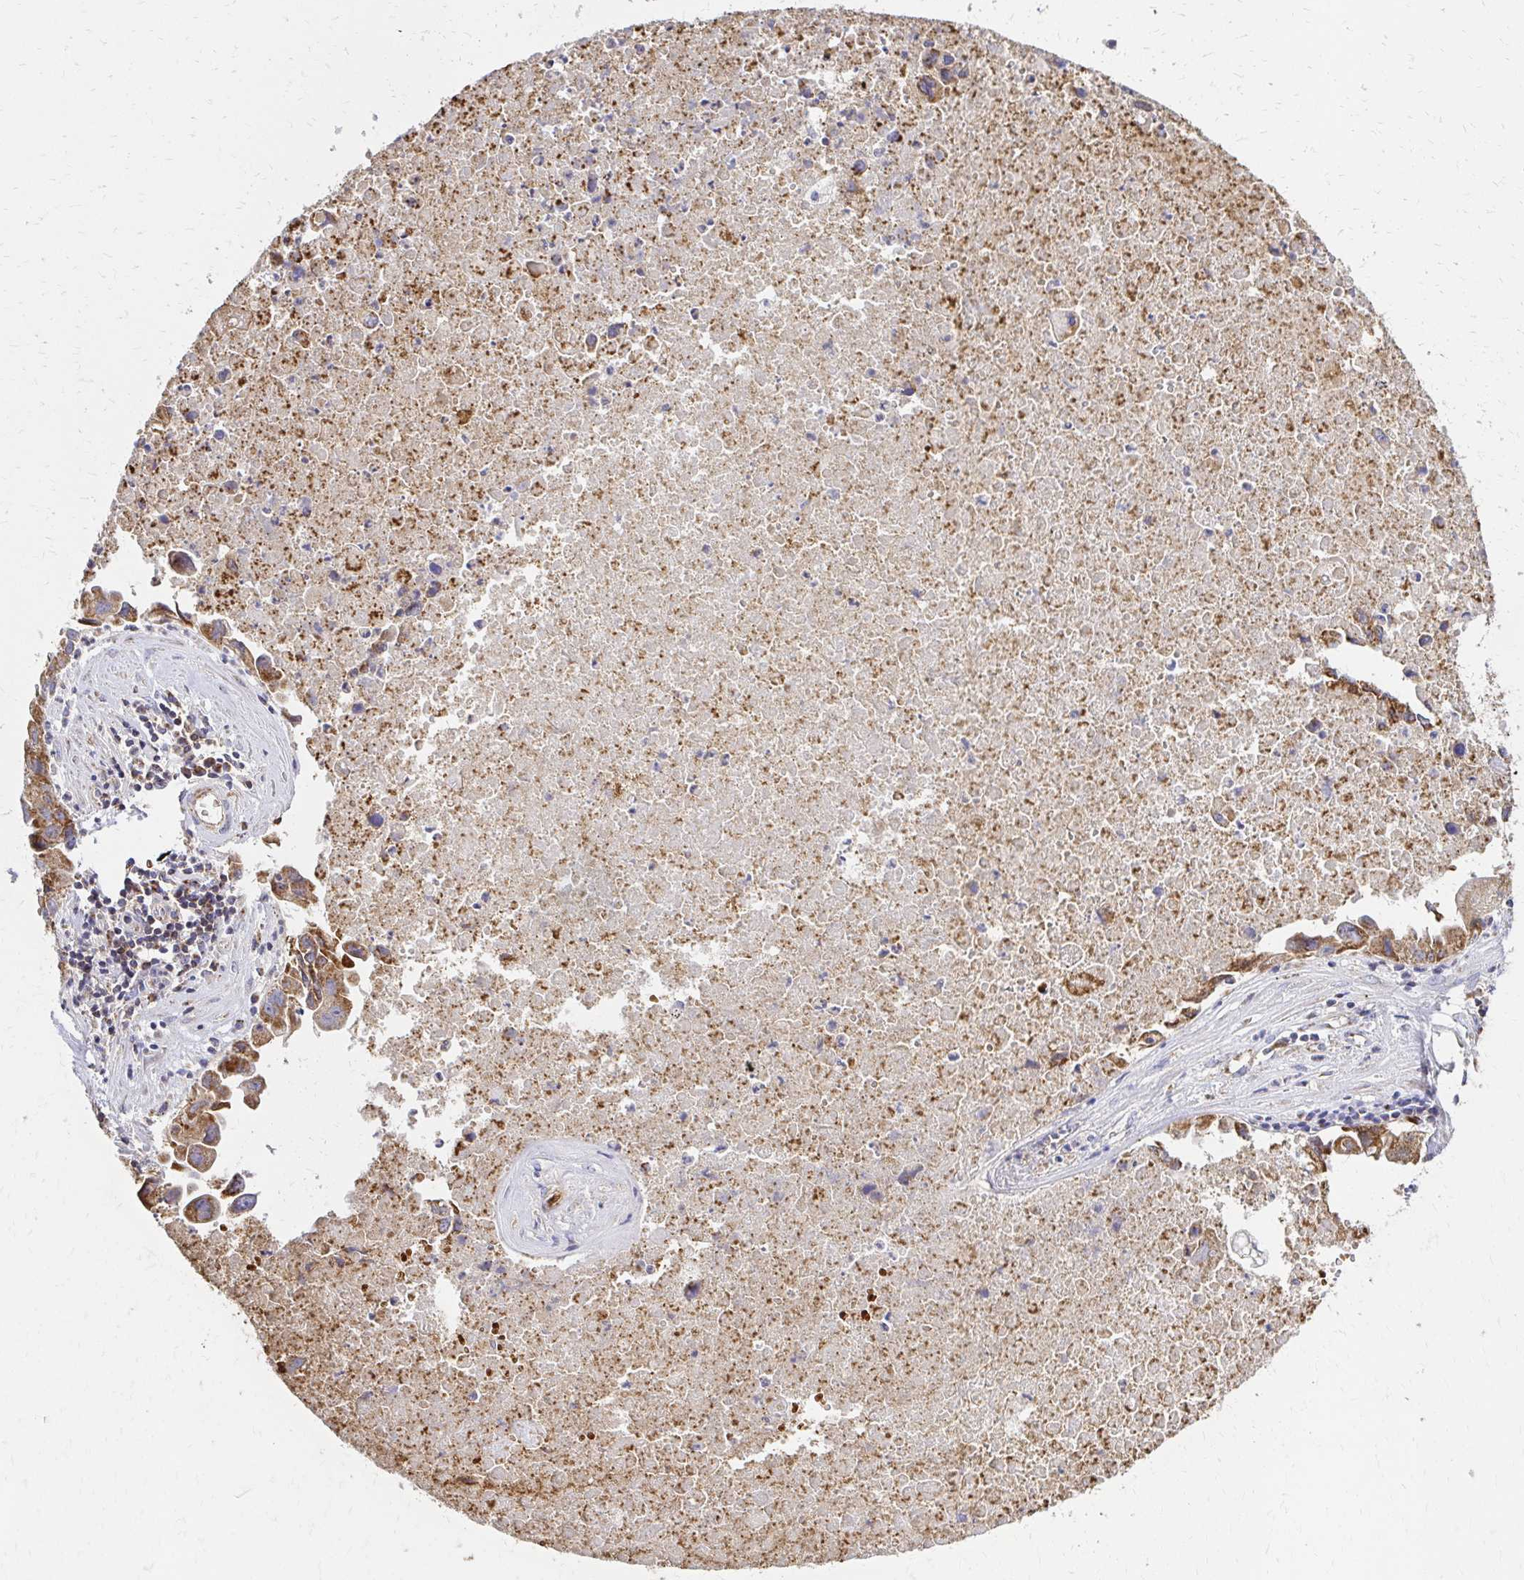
{"staining": {"intensity": "moderate", "quantity": ">75%", "location": "cytoplasmic/membranous"}, "tissue": "lung cancer", "cell_type": "Tumor cells", "image_type": "cancer", "snomed": [{"axis": "morphology", "description": "Adenocarcinoma, NOS"}, {"axis": "topography", "description": "Lymph node"}, {"axis": "topography", "description": "Lung"}], "caption": "This is an image of immunohistochemistry staining of lung cancer, which shows moderate staining in the cytoplasmic/membranous of tumor cells.", "gene": "MRPL13", "patient": {"sex": "male", "age": 64}}